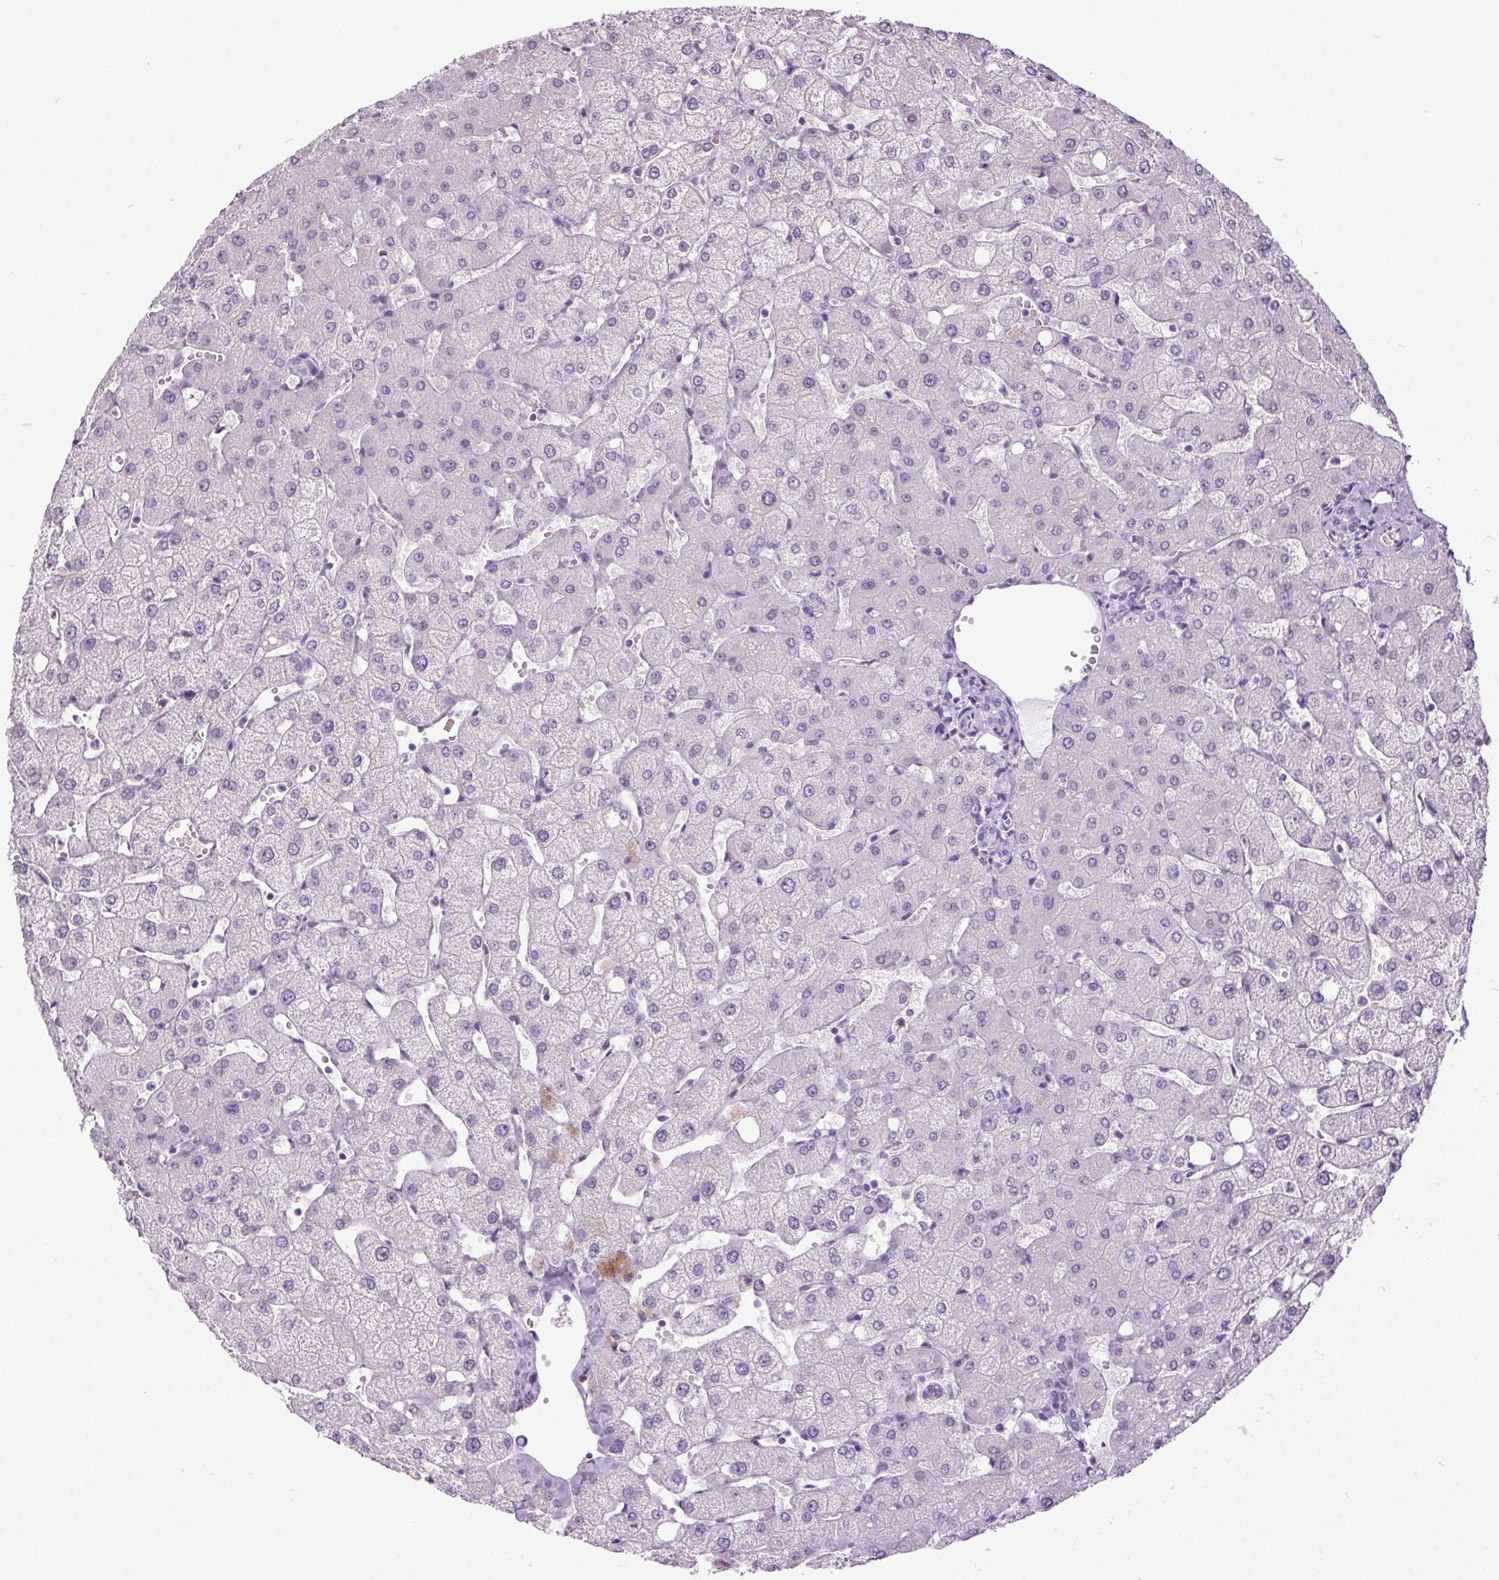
{"staining": {"intensity": "negative", "quantity": "none", "location": "none"}, "tissue": "liver", "cell_type": "Cholangiocytes", "image_type": "normal", "snomed": [{"axis": "morphology", "description": "Normal tissue, NOS"}, {"axis": "topography", "description": "Liver"}], "caption": "DAB immunohistochemical staining of normal human liver shows no significant expression in cholangiocytes. (Stains: DAB IHC with hematoxylin counter stain, Microscopy: brightfield microscopy at high magnification).", "gene": "ODAD2", "patient": {"sex": "female", "age": 54}}